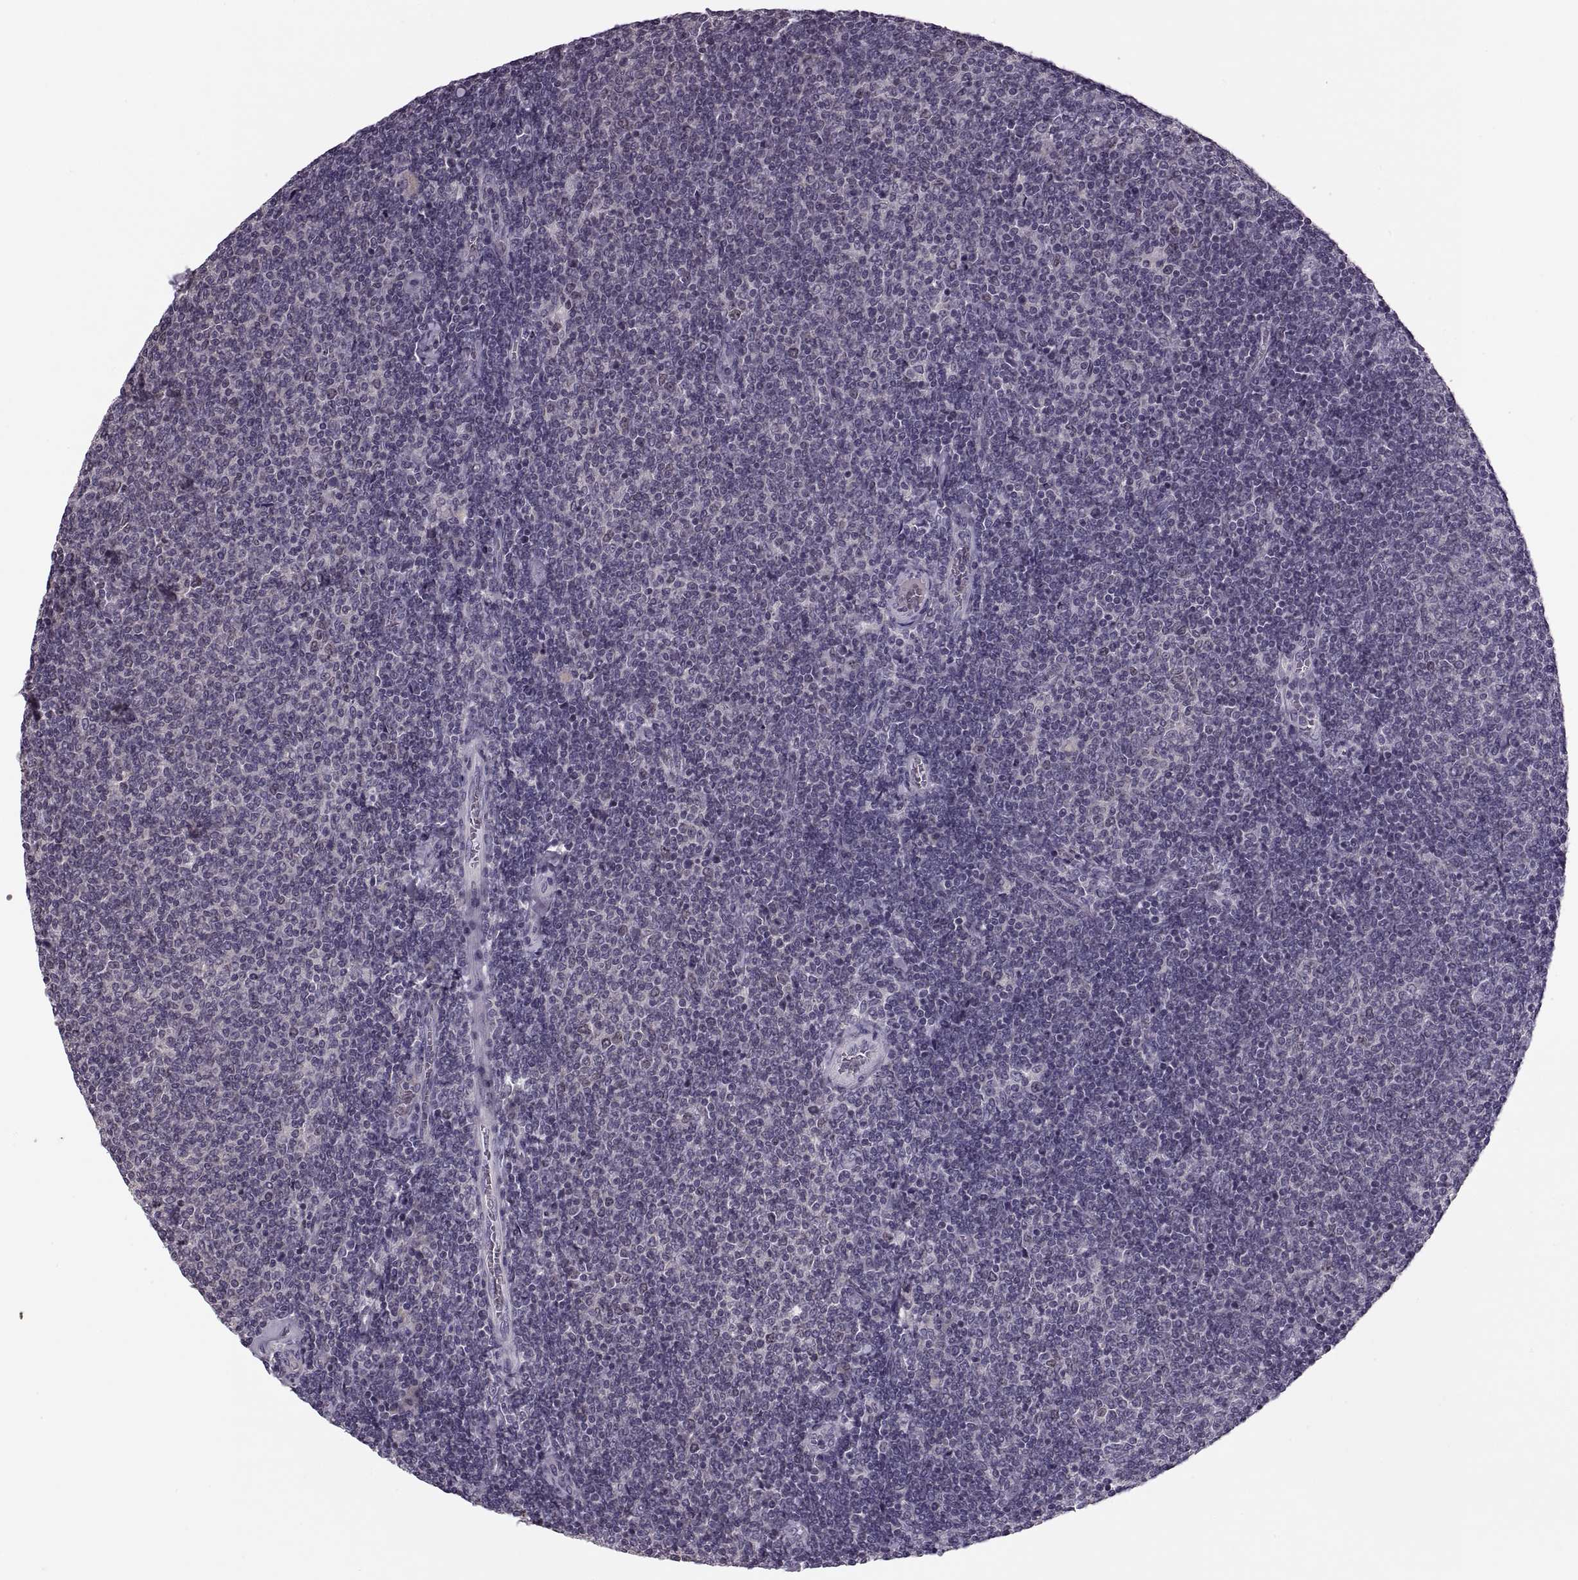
{"staining": {"intensity": "negative", "quantity": "none", "location": "none"}, "tissue": "lymphoma", "cell_type": "Tumor cells", "image_type": "cancer", "snomed": [{"axis": "morphology", "description": "Malignant lymphoma, non-Hodgkin's type, Low grade"}, {"axis": "topography", "description": "Lymph node"}], "caption": "This micrograph is of lymphoma stained with IHC to label a protein in brown with the nuclei are counter-stained blue. There is no expression in tumor cells. (Brightfield microscopy of DAB immunohistochemistry (IHC) at high magnification).", "gene": "CACNA1F", "patient": {"sex": "male", "age": 52}}